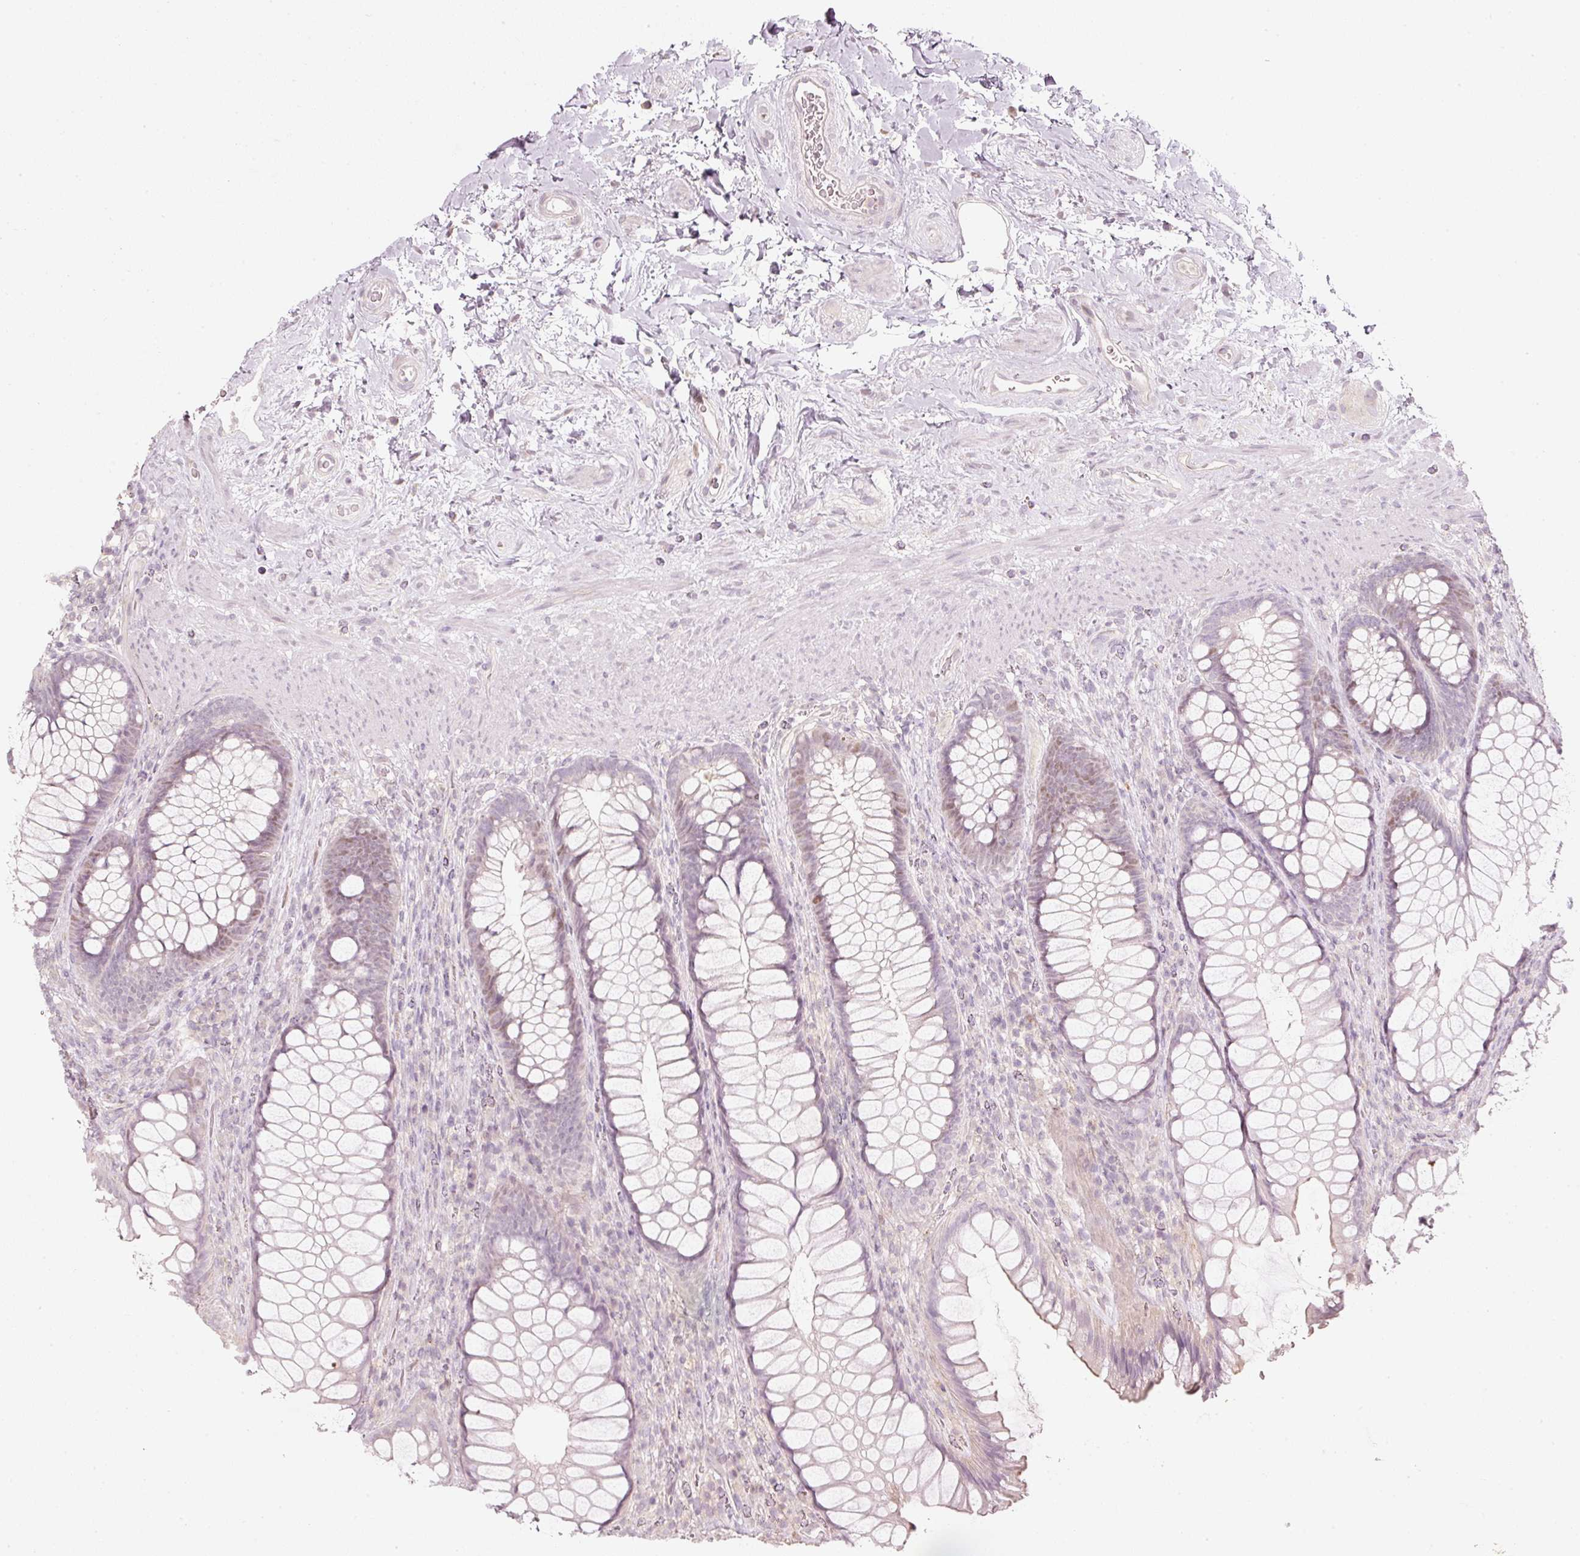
{"staining": {"intensity": "weak", "quantity": "<25%", "location": "nuclear"}, "tissue": "rectum", "cell_type": "Glandular cells", "image_type": "normal", "snomed": [{"axis": "morphology", "description": "Normal tissue, NOS"}, {"axis": "topography", "description": "Rectum"}], "caption": "The photomicrograph displays no staining of glandular cells in benign rectum.", "gene": "TREX2", "patient": {"sex": "male", "age": 53}}